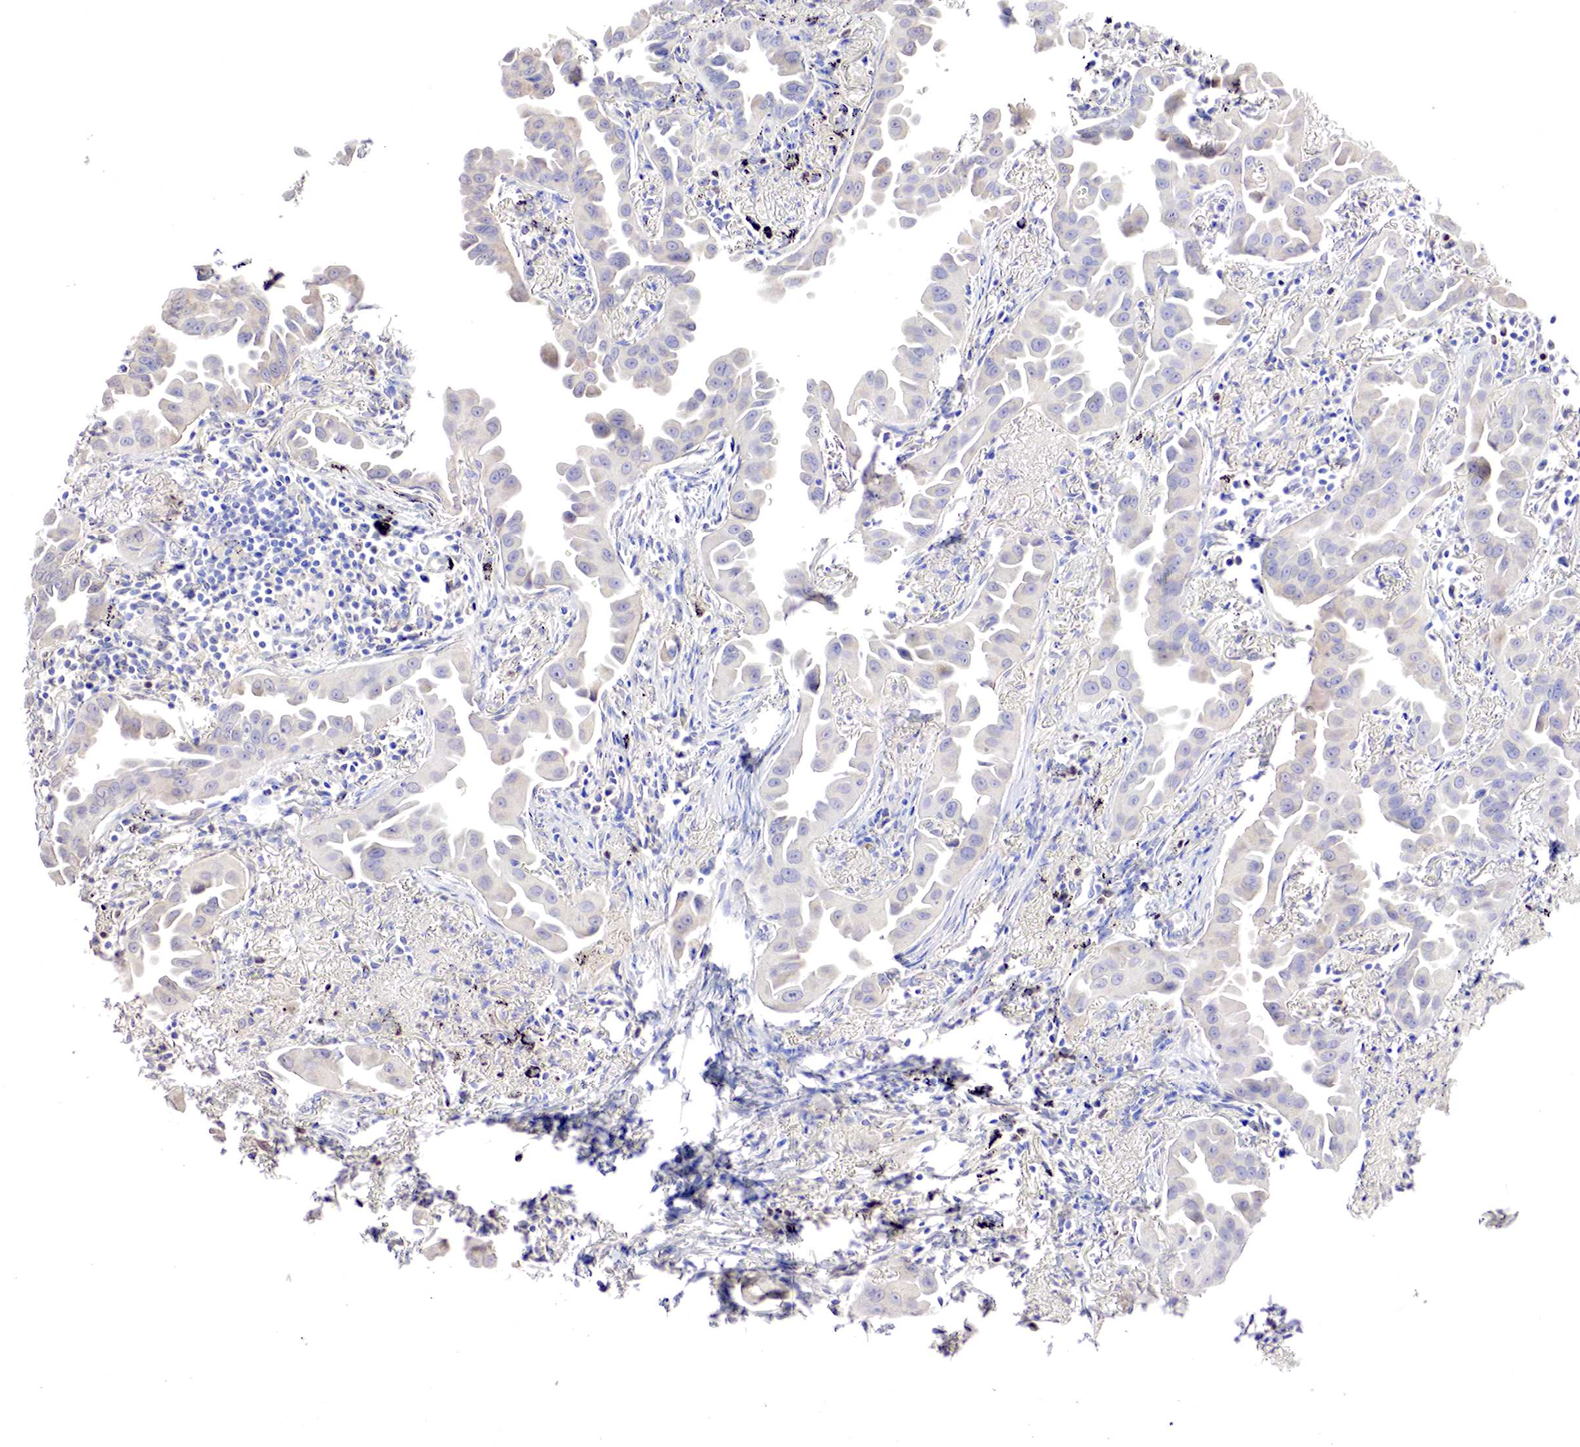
{"staining": {"intensity": "negative", "quantity": "none", "location": "none"}, "tissue": "lung cancer", "cell_type": "Tumor cells", "image_type": "cancer", "snomed": [{"axis": "morphology", "description": "Adenocarcinoma, NOS"}, {"axis": "topography", "description": "Lung"}], "caption": "The immunohistochemistry (IHC) micrograph has no significant positivity in tumor cells of lung adenocarcinoma tissue. The staining is performed using DAB brown chromogen with nuclei counter-stained in using hematoxylin.", "gene": "GATA1", "patient": {"sex": "male", "age": 68}}